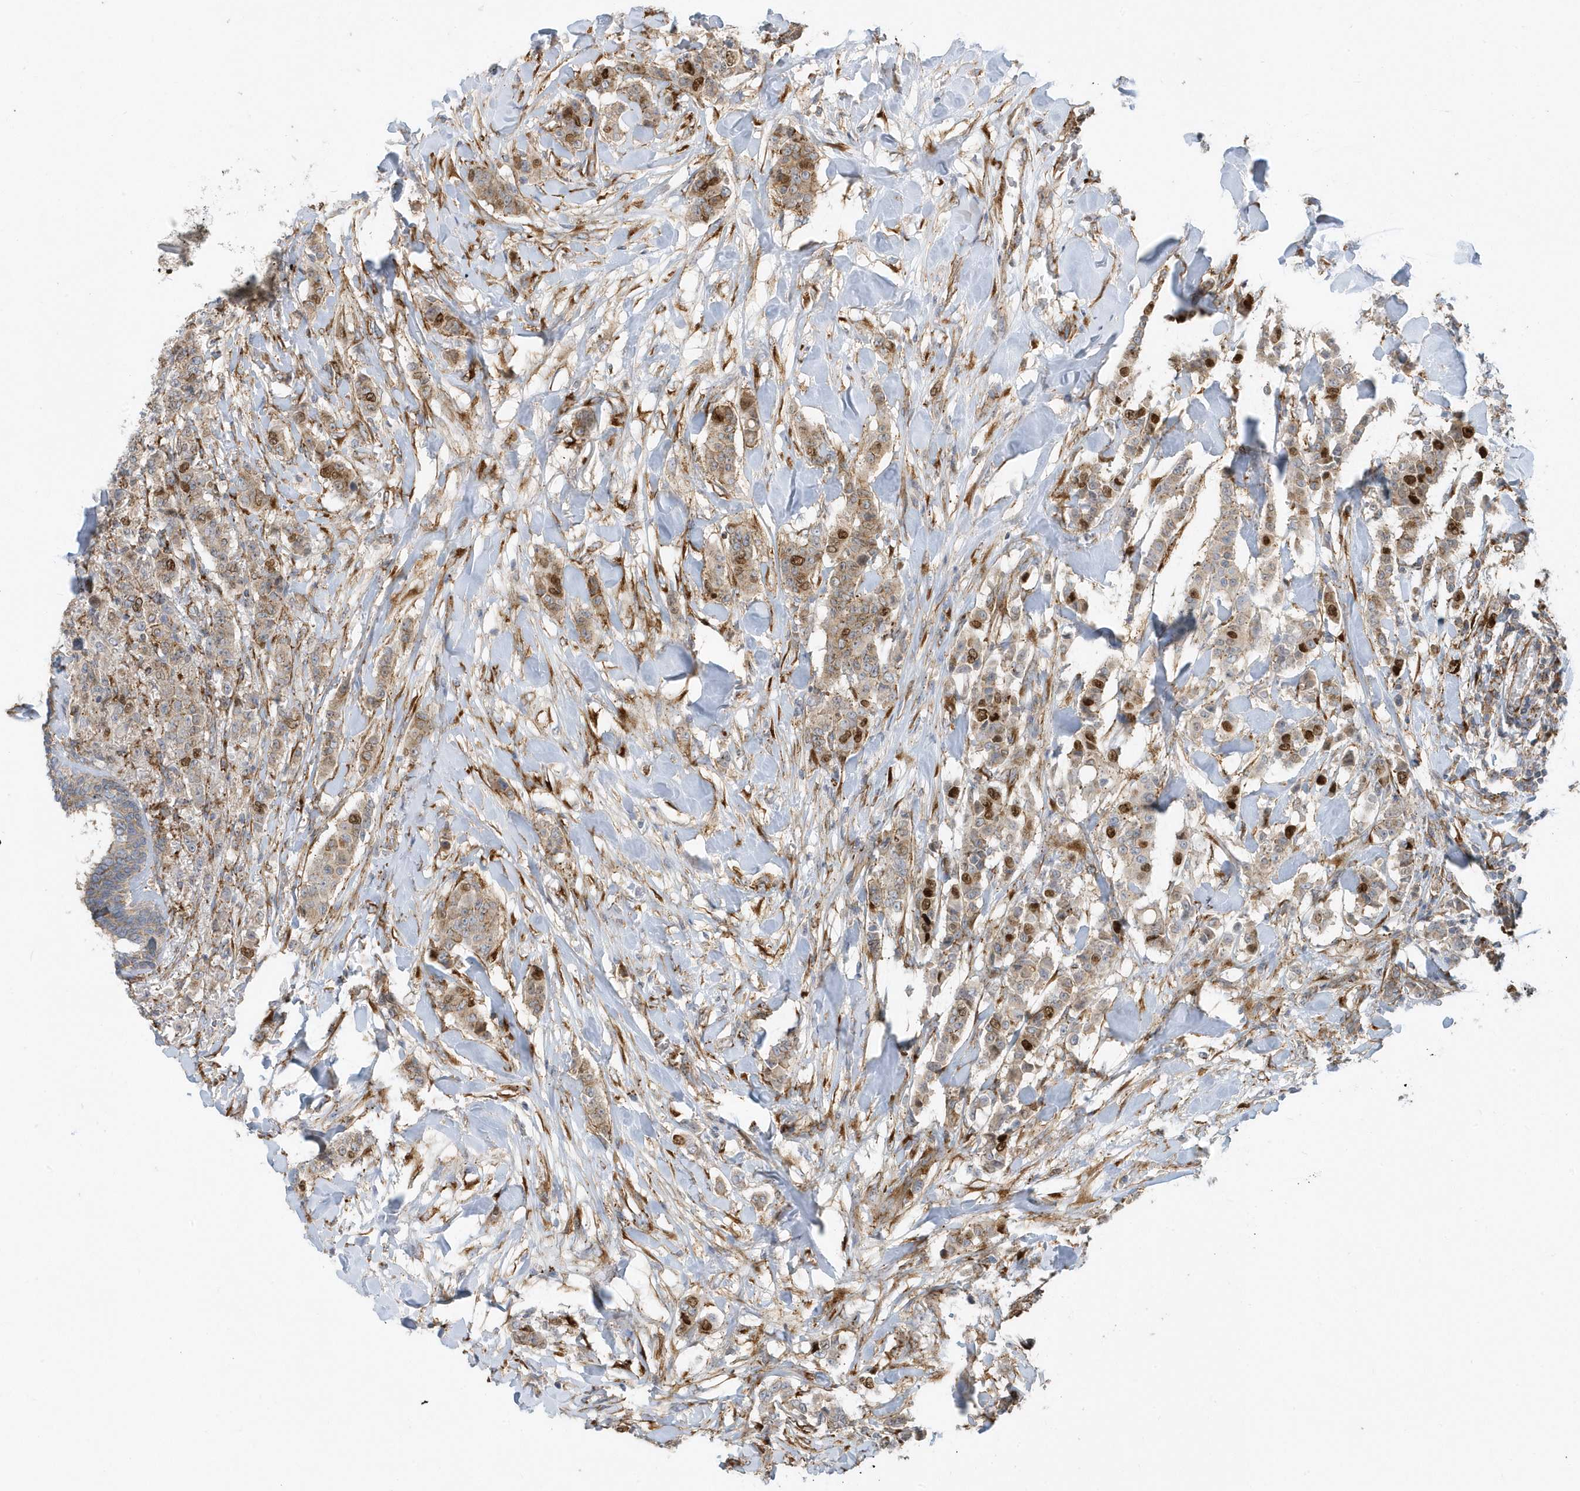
{"staining": {"intensity": "moderate", "quantity": "25%-75%", "location": "cytoplasmic/membranous,nuclear"}, "tissue": "breast cancer", "cell_type": "Tumor cells", "image_type": "cancer", "snomed": [{"axis": "morphology", "description": "Duct carcinoma"}, {"axis": "topography", "description": "Breast"}], "caption": "There is medium levels of moderate cytoplasmic/membranous and nuclear expression in tumor cells of breast cancer (intraductal carcinoma), as demonstrated by immunohistochemical staining (brown color).", "gene": "HRH4", "patient": {"sex": "female", "age": 40}}